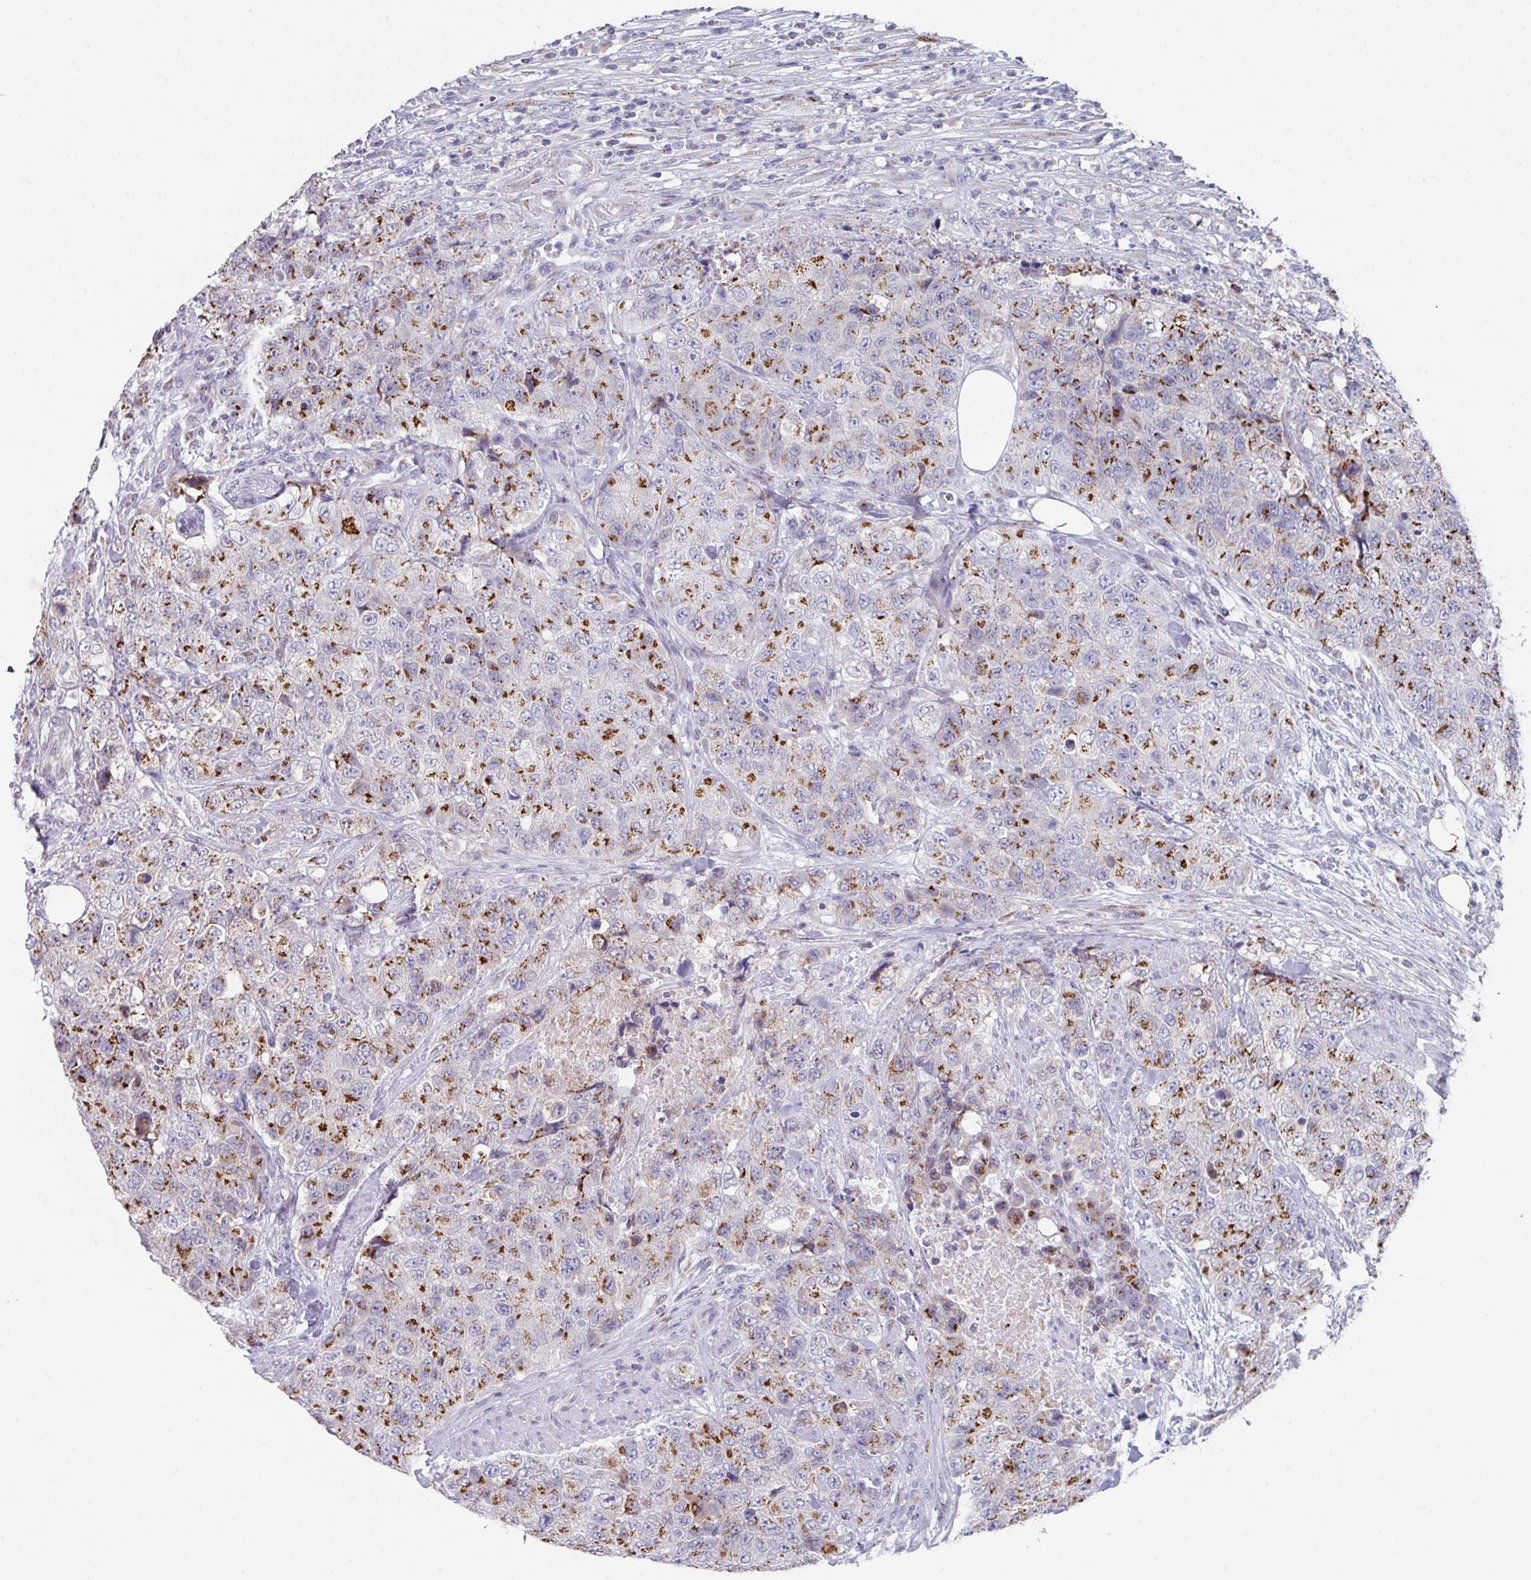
{"staining": {"intensity": "moderate", "quantity": ">75%", "location": "cytoplasmic/membranous"}, "tissue": "urothelial cancer", "cell_type": "Tumor cells", "image_type": "cancer", "snomed": [{"axis": "morphology", "description": "Urothelial carcinoma, High grade"}, {"axis": "topography", "description": "Urinary bladder"}], "caption": "The photomicrograph displays staining of high-grade urothelial carcinoma, revealing moderate cytoplasmic/membranous protein positivity (brown color) within tumor cells. The protein is shown in brown color, while the nuclei are stained blue.", "gene": "VKORC1L1", "patient": {"sex": "female", "age": 78}}